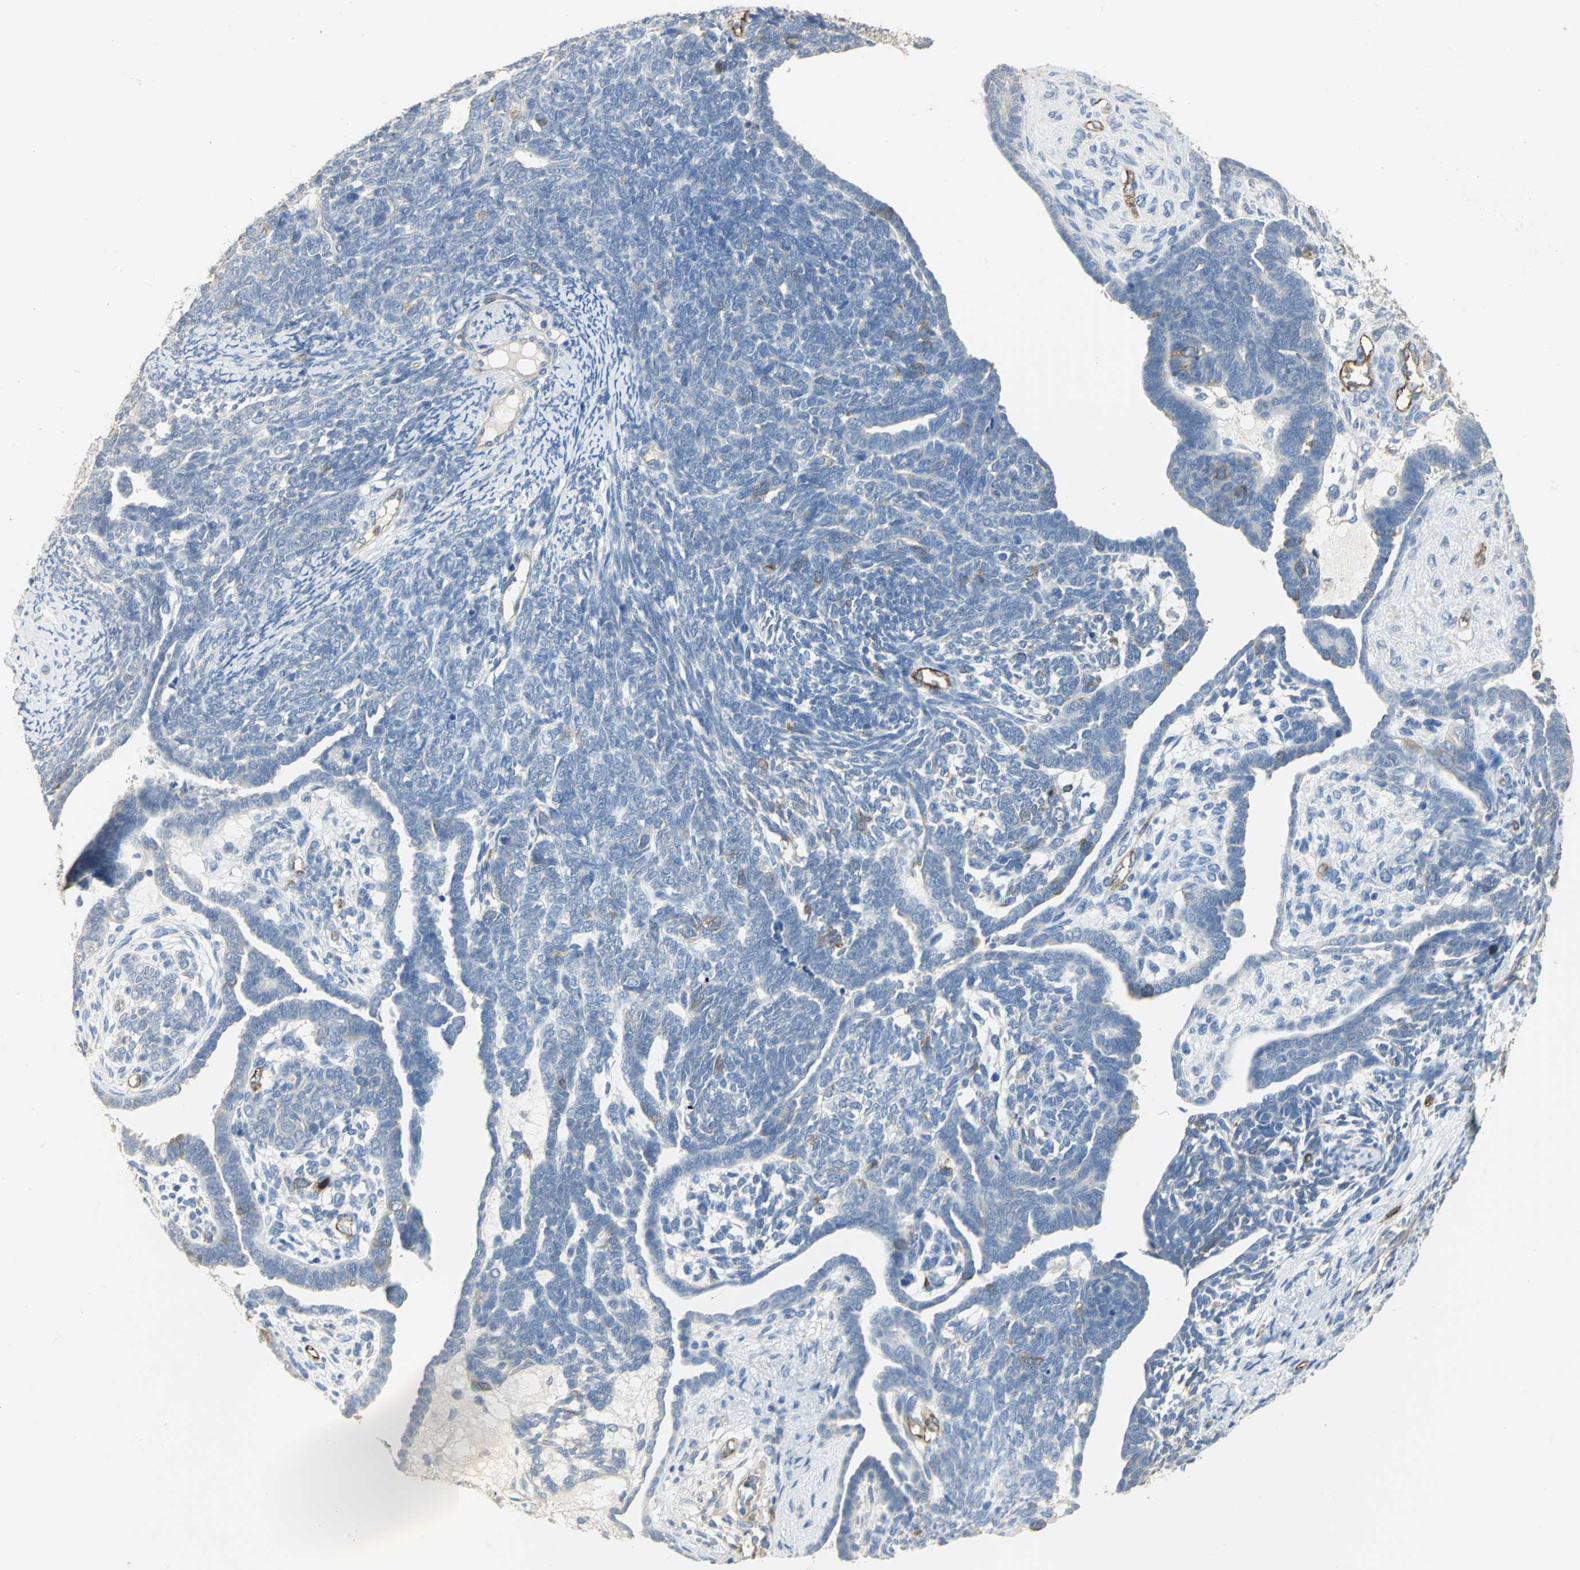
{"staining": {"intensity": "negative", "quantity": "none", "location": "none"}, "tissue": "endometrial cancer", "cell_type": "Tumor cells", "image_type": "cancer", "snomed": [{"axis": "morphology", "description": "Neoplasm, malignant, NOS"}, {"axis": "topography", "description": "Endometrium"}], "caption": "Endometrial cancer (neoplasm (malignant)) was stained to show a protein in brown. There is no significant staining in tumor cells. Brightfield microscopy of IHC stained with DAB (3,3'-diaminobenzidine) (brown) and hematoxylin (blue), captured at high magnification.", "gene": "DLGAP5", "patient": {"sex": "female", "age": 74}}